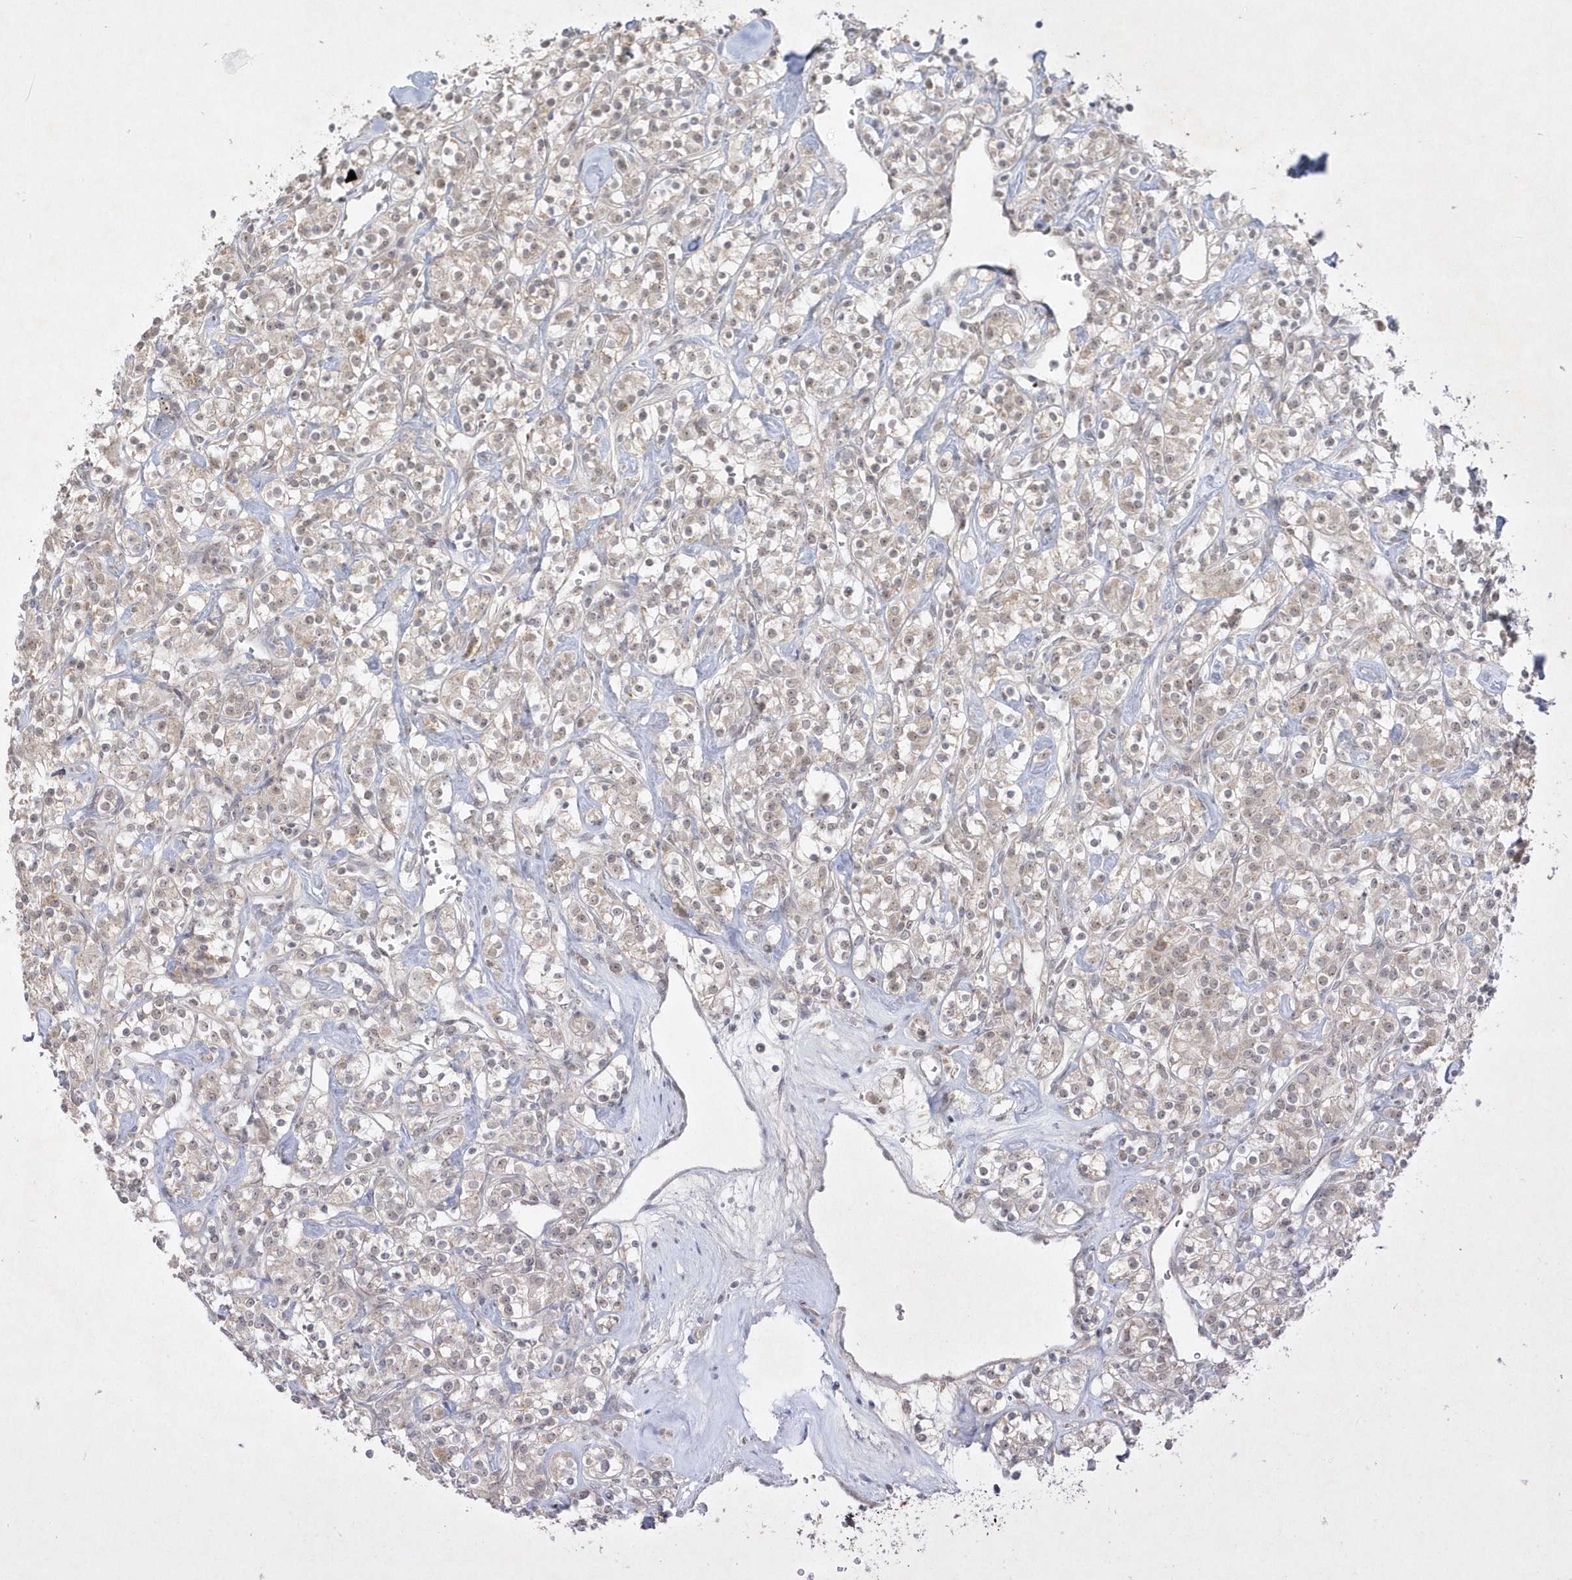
{"staining": {"intensity": "weak", "quantity": "25%-75%", "location": "nuclear"}, "tissue": "renal cancer", "cell_type": "Tumor cells", "image_type": "cancer", "snomed": [{"axis": "morphology", "description": "Adenocarcinoma, NOS"}, {"axis": "topography", "description": "Kidney"}], "caption": "Tumor cells exhibit low levels of weak nuclear positivity in about 25%-75% of cells in human adenocarcinoma (renal). (DAB IHC, brown staining for protein, blue staining for nuclei).", "gene": "CPSF3", "patient": {"sex": "male", "age": 77}}